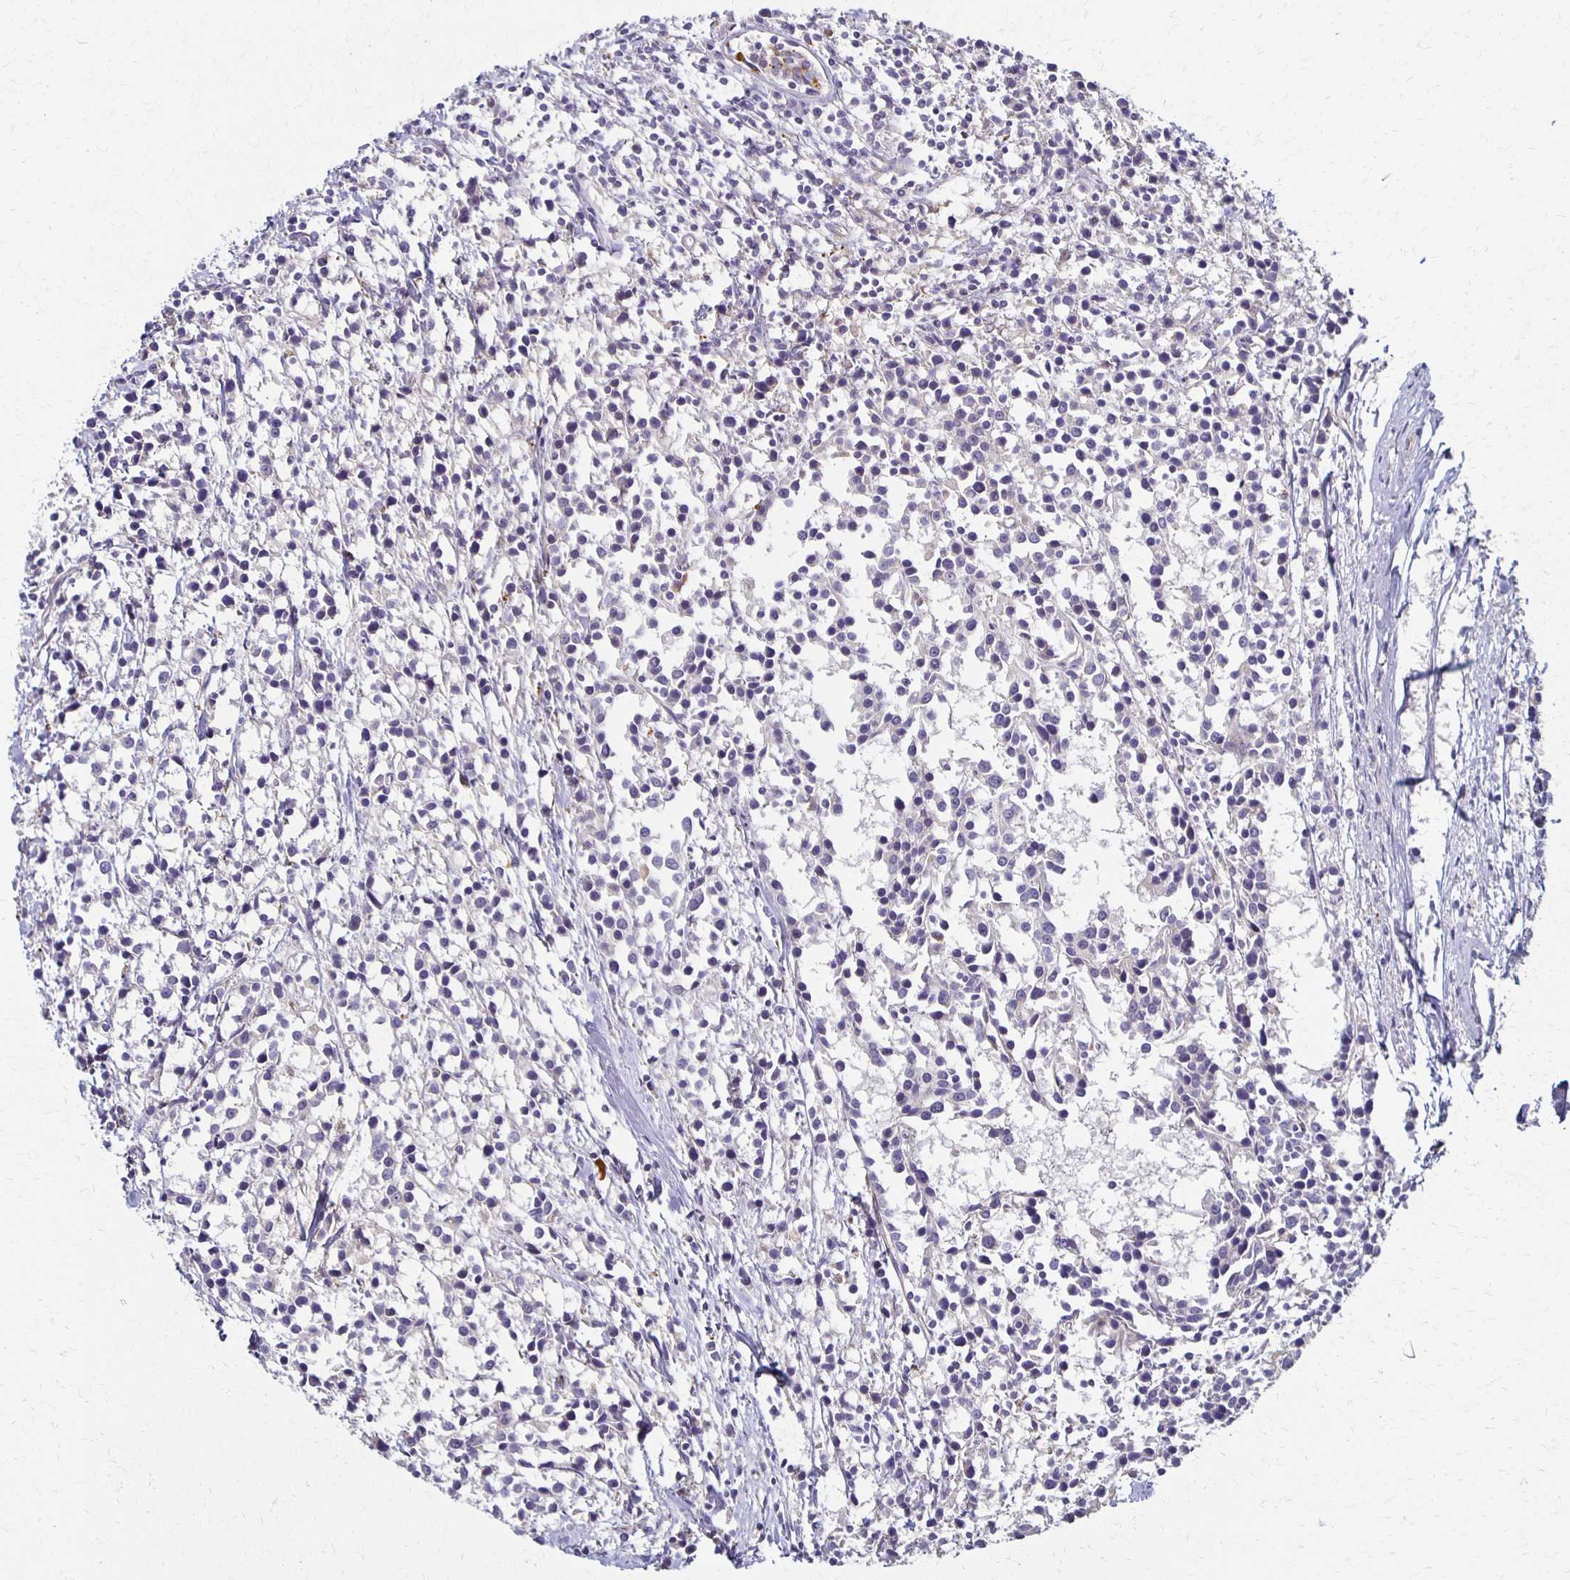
{"staining": {"intensity": "negative", "quantity": "none", "location": "none"}, "tissue": "breast cancer", "cell_type": "Tumor cells", "image_type": "cancer", "snomed": [{"axis": "morphology", "description": "Duct carcinoma"}, {"axis": "topography", "description": "Breast"}], "caption": "A histopathology image of breast infiltrating ductal carcinoma stained for a protein shows no brown staining in tumor cells. (Stains: DAB IHC with hematoxylin counter stain, Microscopy: brightfield microscopy at high magnification).", "gene": "GPX4", "patient": {"sex": "female", "age": 80}}